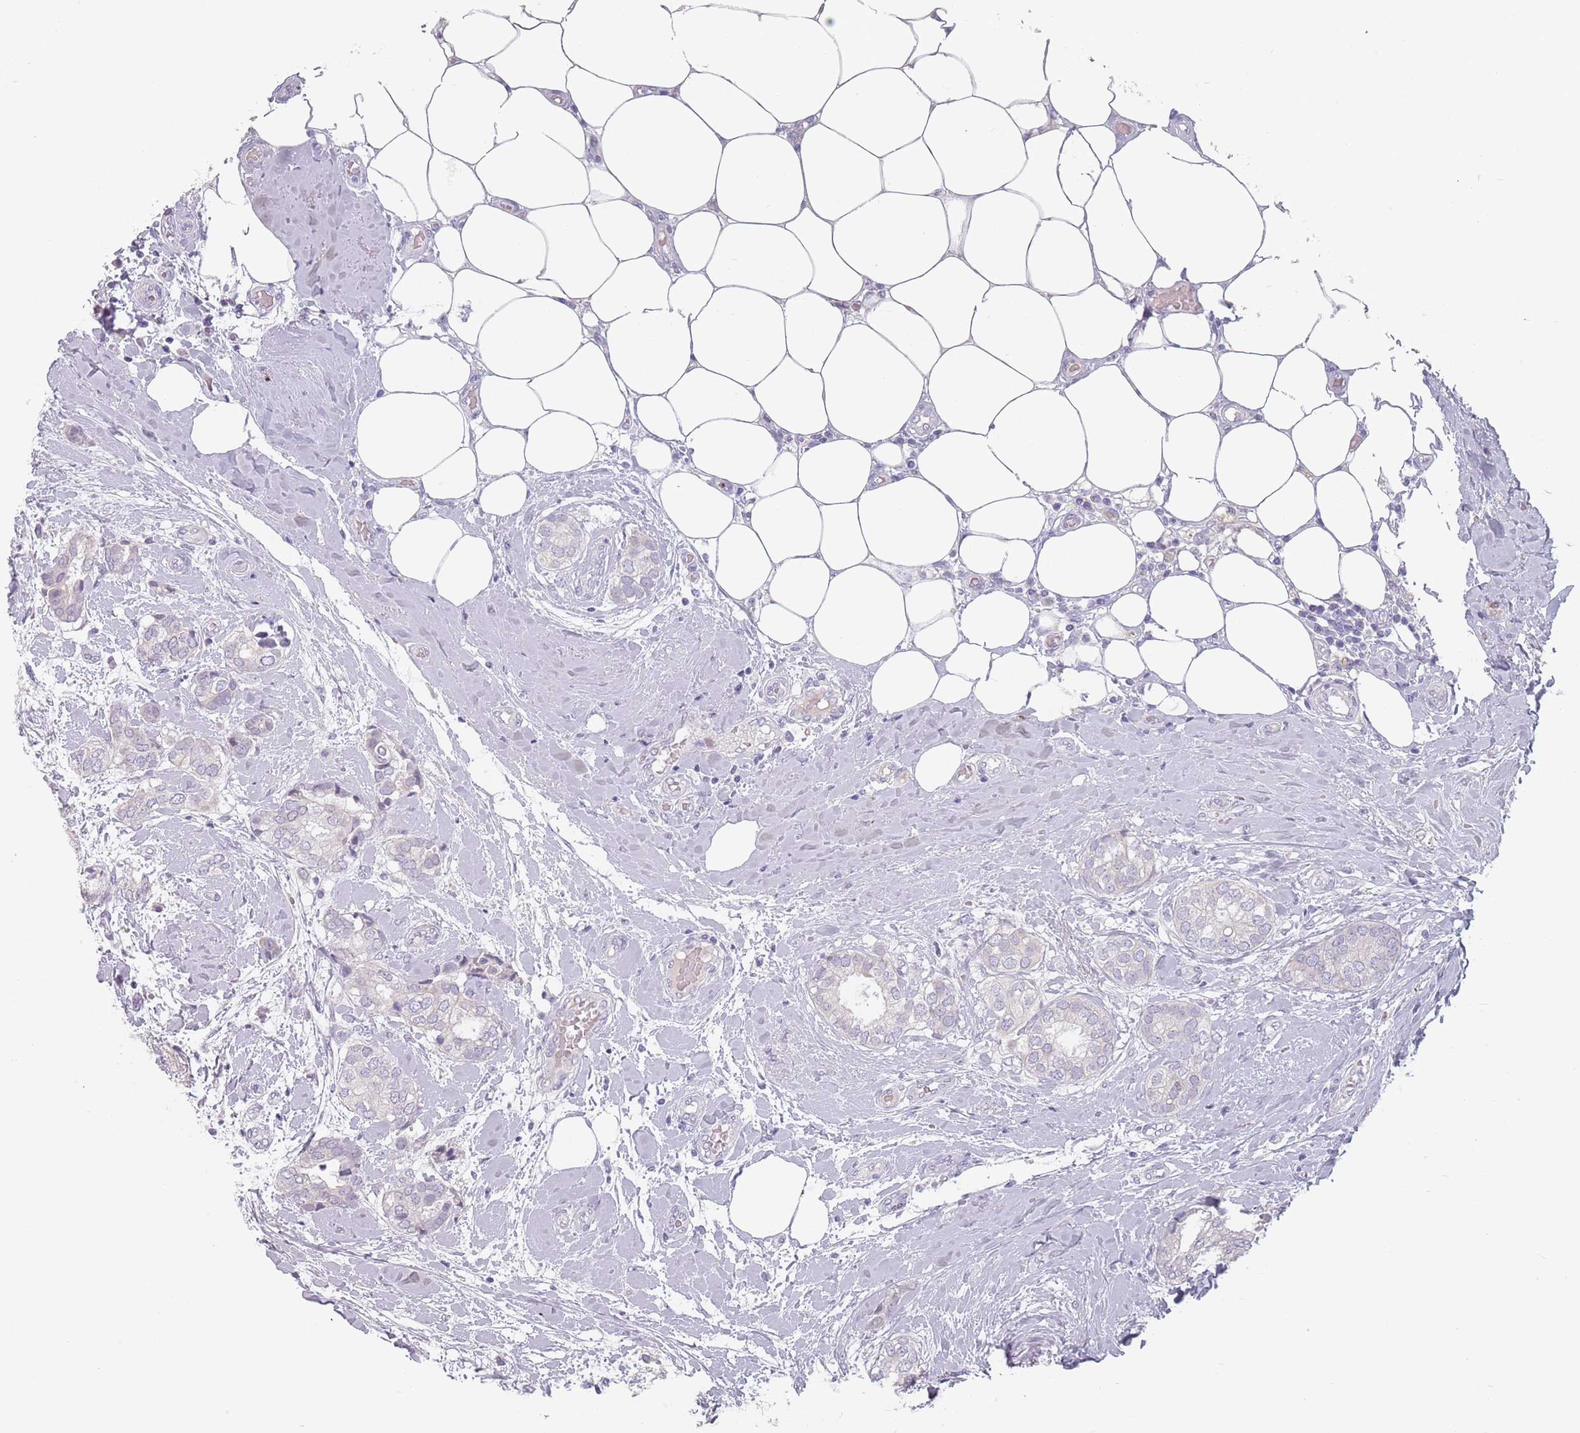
{"staining": {"intensity": "negative", "quantity": "none", "location": "none"}, "tissue": "breast cancer", "cell_type": "Tumor cells", "image_type": "cancer", "snomed": [{"axis": "morphology", "description": "Duct carcinoma"}, {"axis": "topography", "description": "Breast"}], "caption": "A high-resolution photomicrograph shows immunohistochemistry staining of breast cancer, which shows no significant positivity in tumor cells.", "gene": "CEP19", "patient": {"sex": "female", "age": 73}}